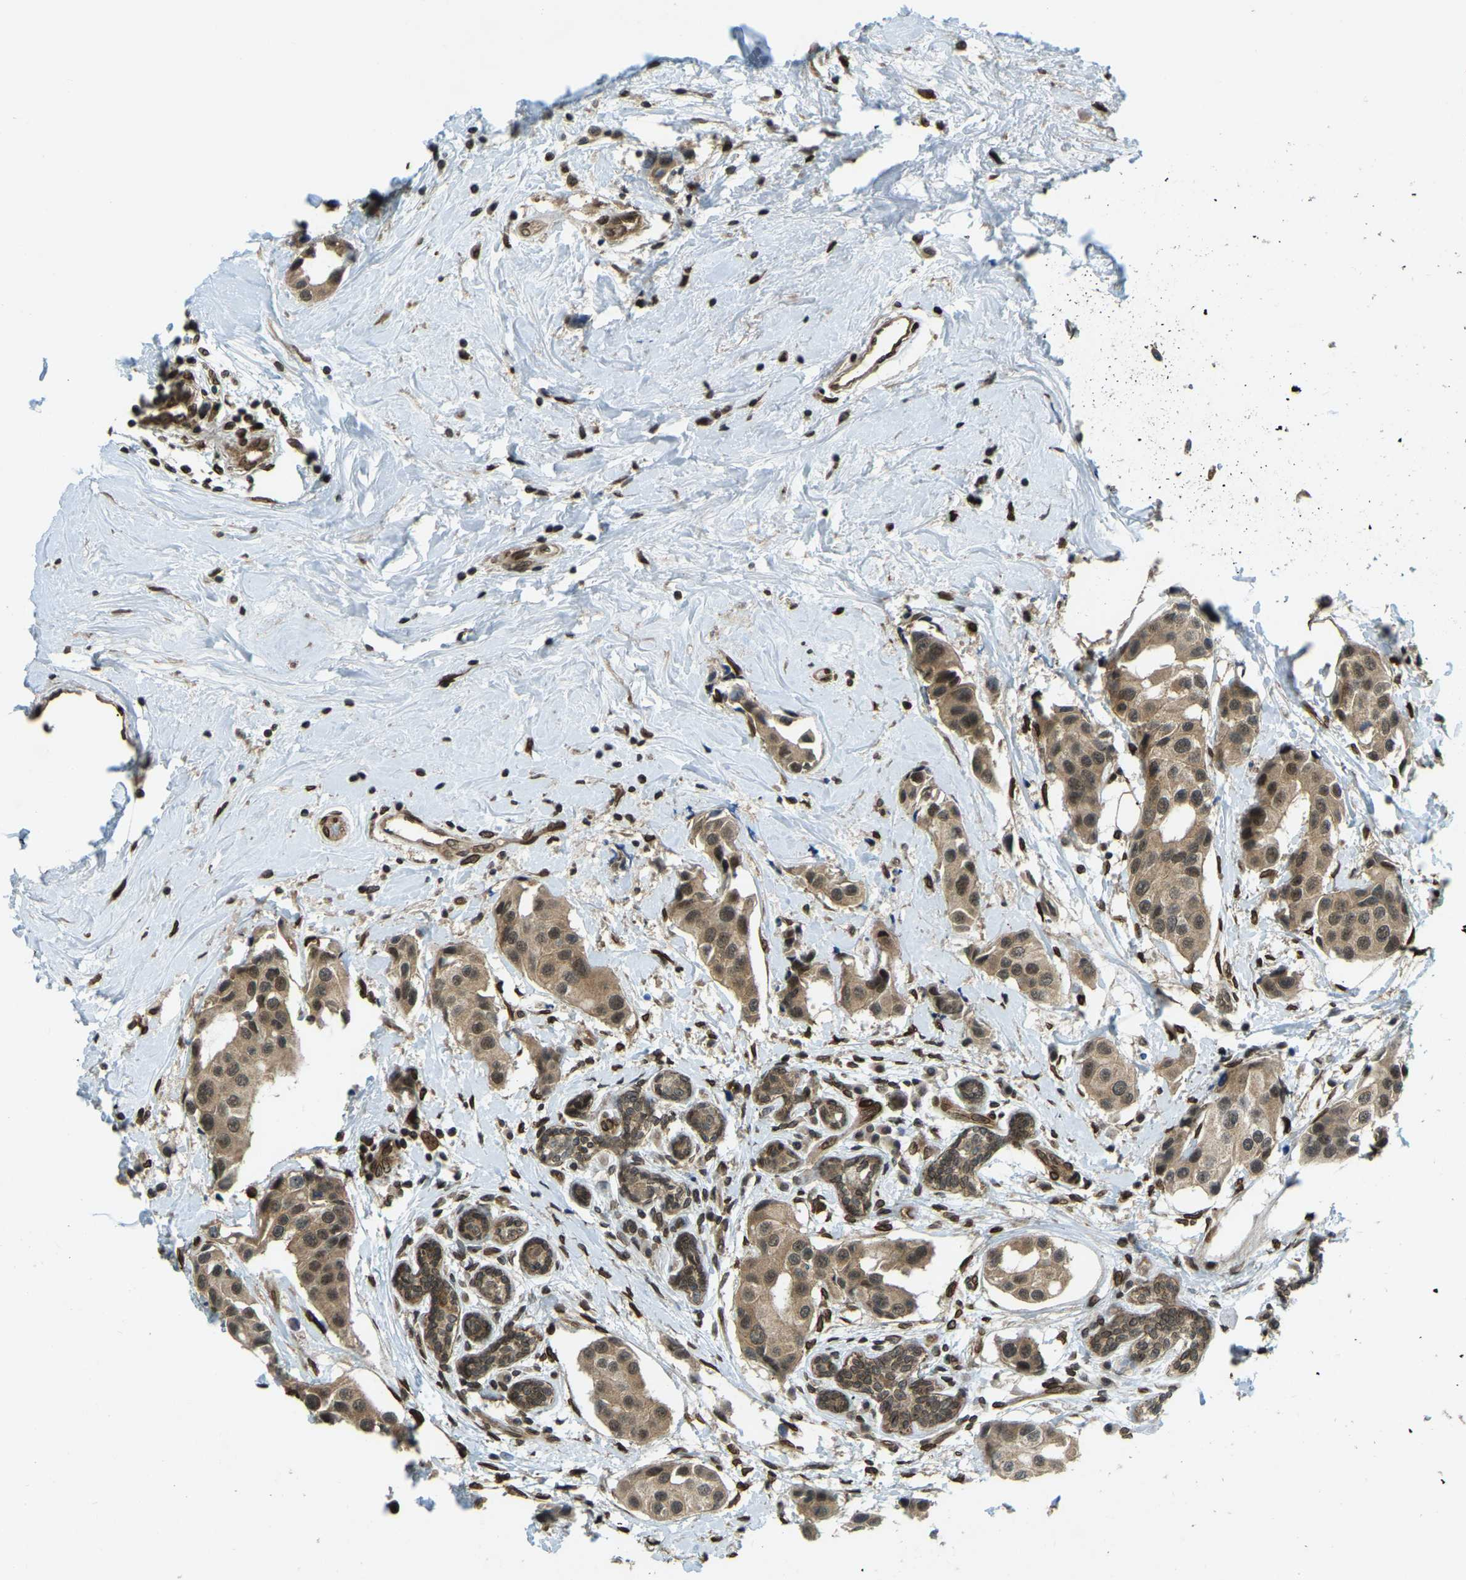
{"staining": {"intensity": "moderate", "quantity": ">75%", "location": "cytoplasmic/membranous"}, "tissue": "breast cancer", "cell_type": "Tumor cells", "image_type": "cancer", "snomed": [{"axis": "morphology", "description": "Normal tissue, NOS"}, {"axis": "morphology", "description": "Duct carcinoma"}, {"axis": "topography", "description": "Breast"}], "caption": "IHC micrograph of intraductal carcinoma (breast) stained for a protein (brown), which displays medium levels of moderate cytoplasmic/membranous staining in approximately >75% of tumor cells.", "gene": "SYNE1", "patient": {"sex": "female", "age": 39}}